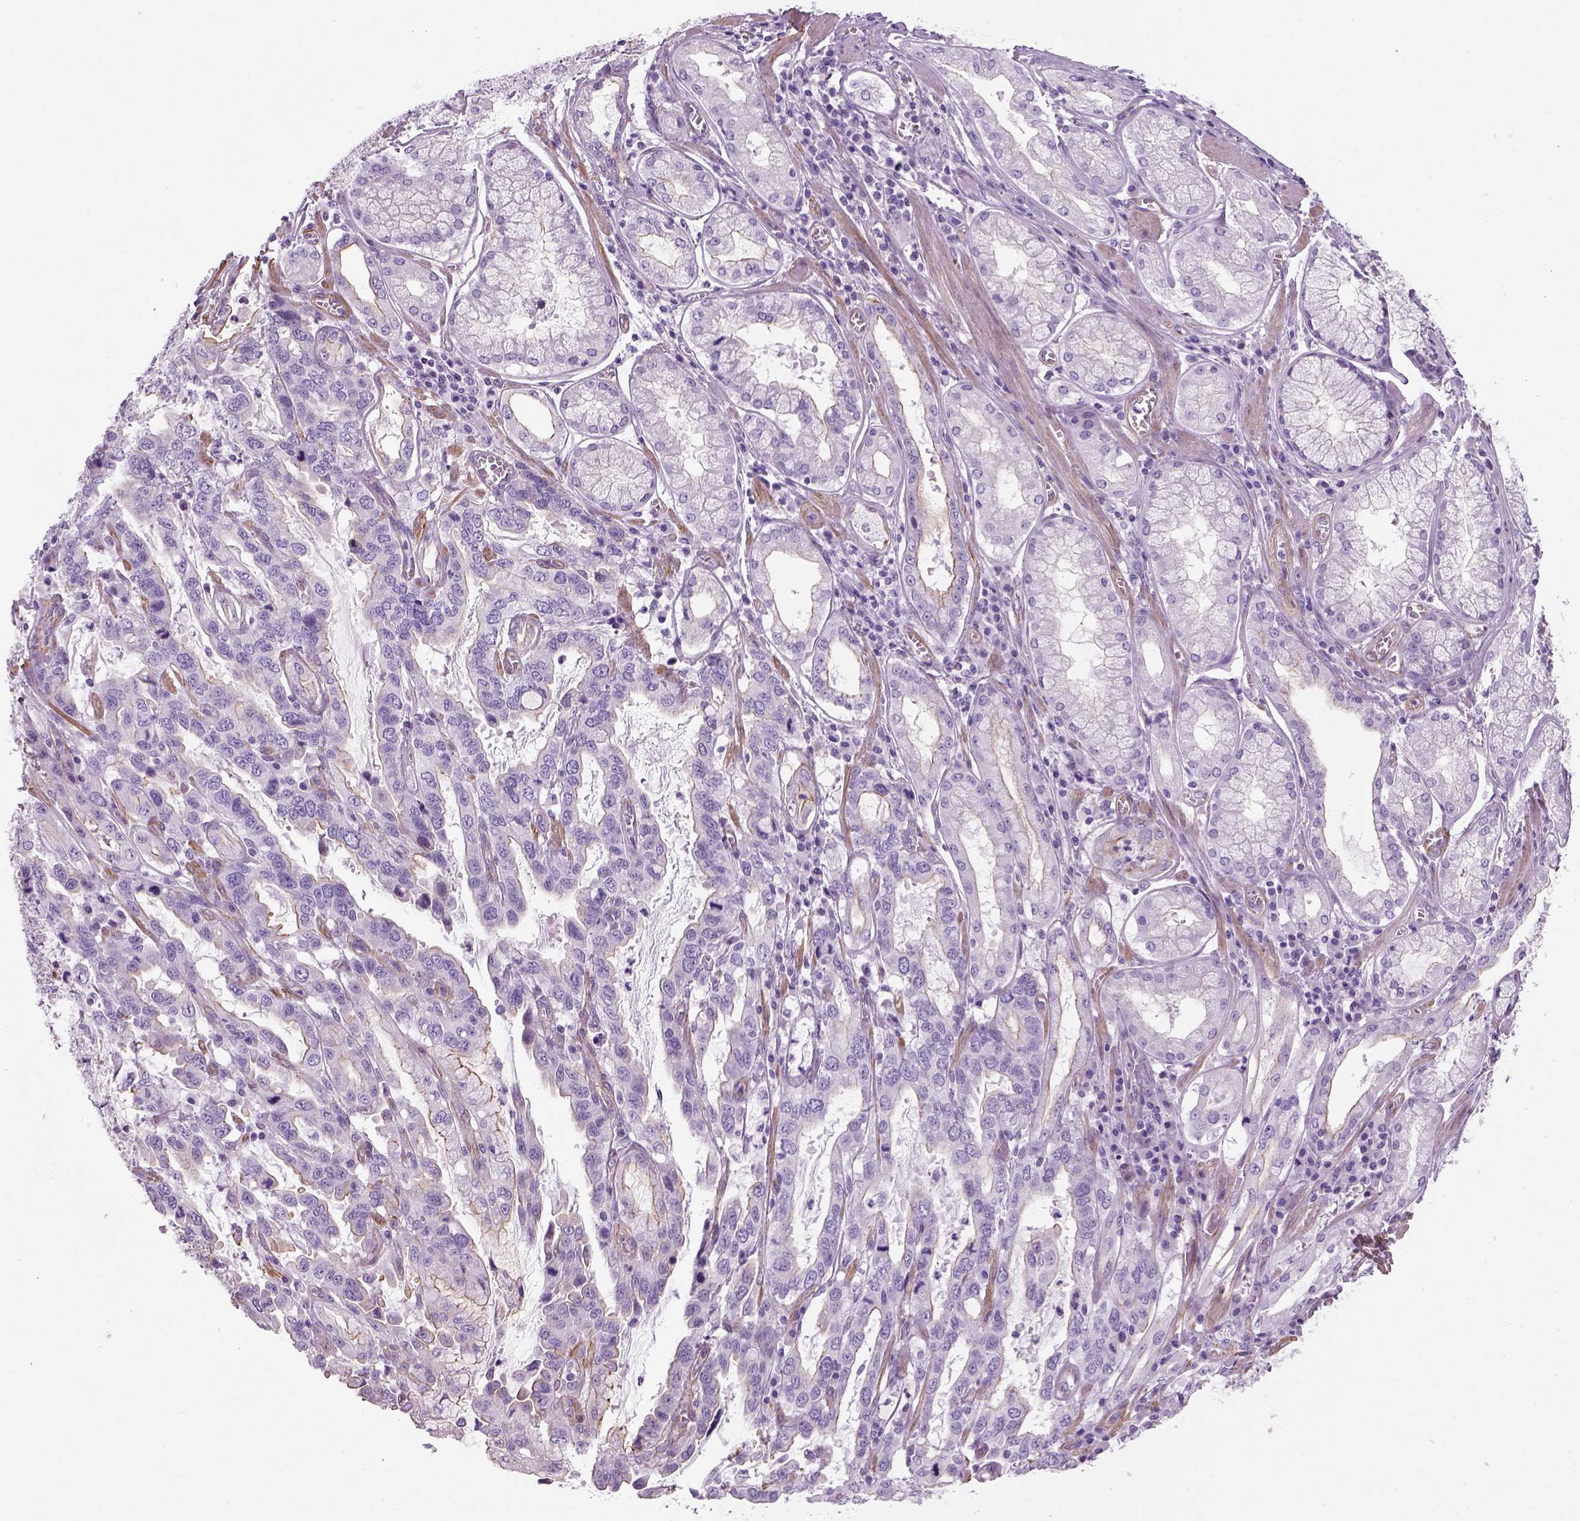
{"staining": {"intensity": "negative", "quantity": "none", "location": "none"}, "tissue": "stomach cancer", "cell_type": "Tumor cells", "image_type": "cancer", "snomed": [{"axis": "morphology", "description": "Adenocarcinoma, NOS"}, {"axis": "topography", "description": "Stomach, lower"}], "caption": "Stomach cancer was stained to show a protein in brown. There is no significant expression in tumor cells. (Immunohistochemistry, brightfield microscopy, high magnification).", "gene": "FAM161A", "patient": {"sex": "female", "age": 76}}